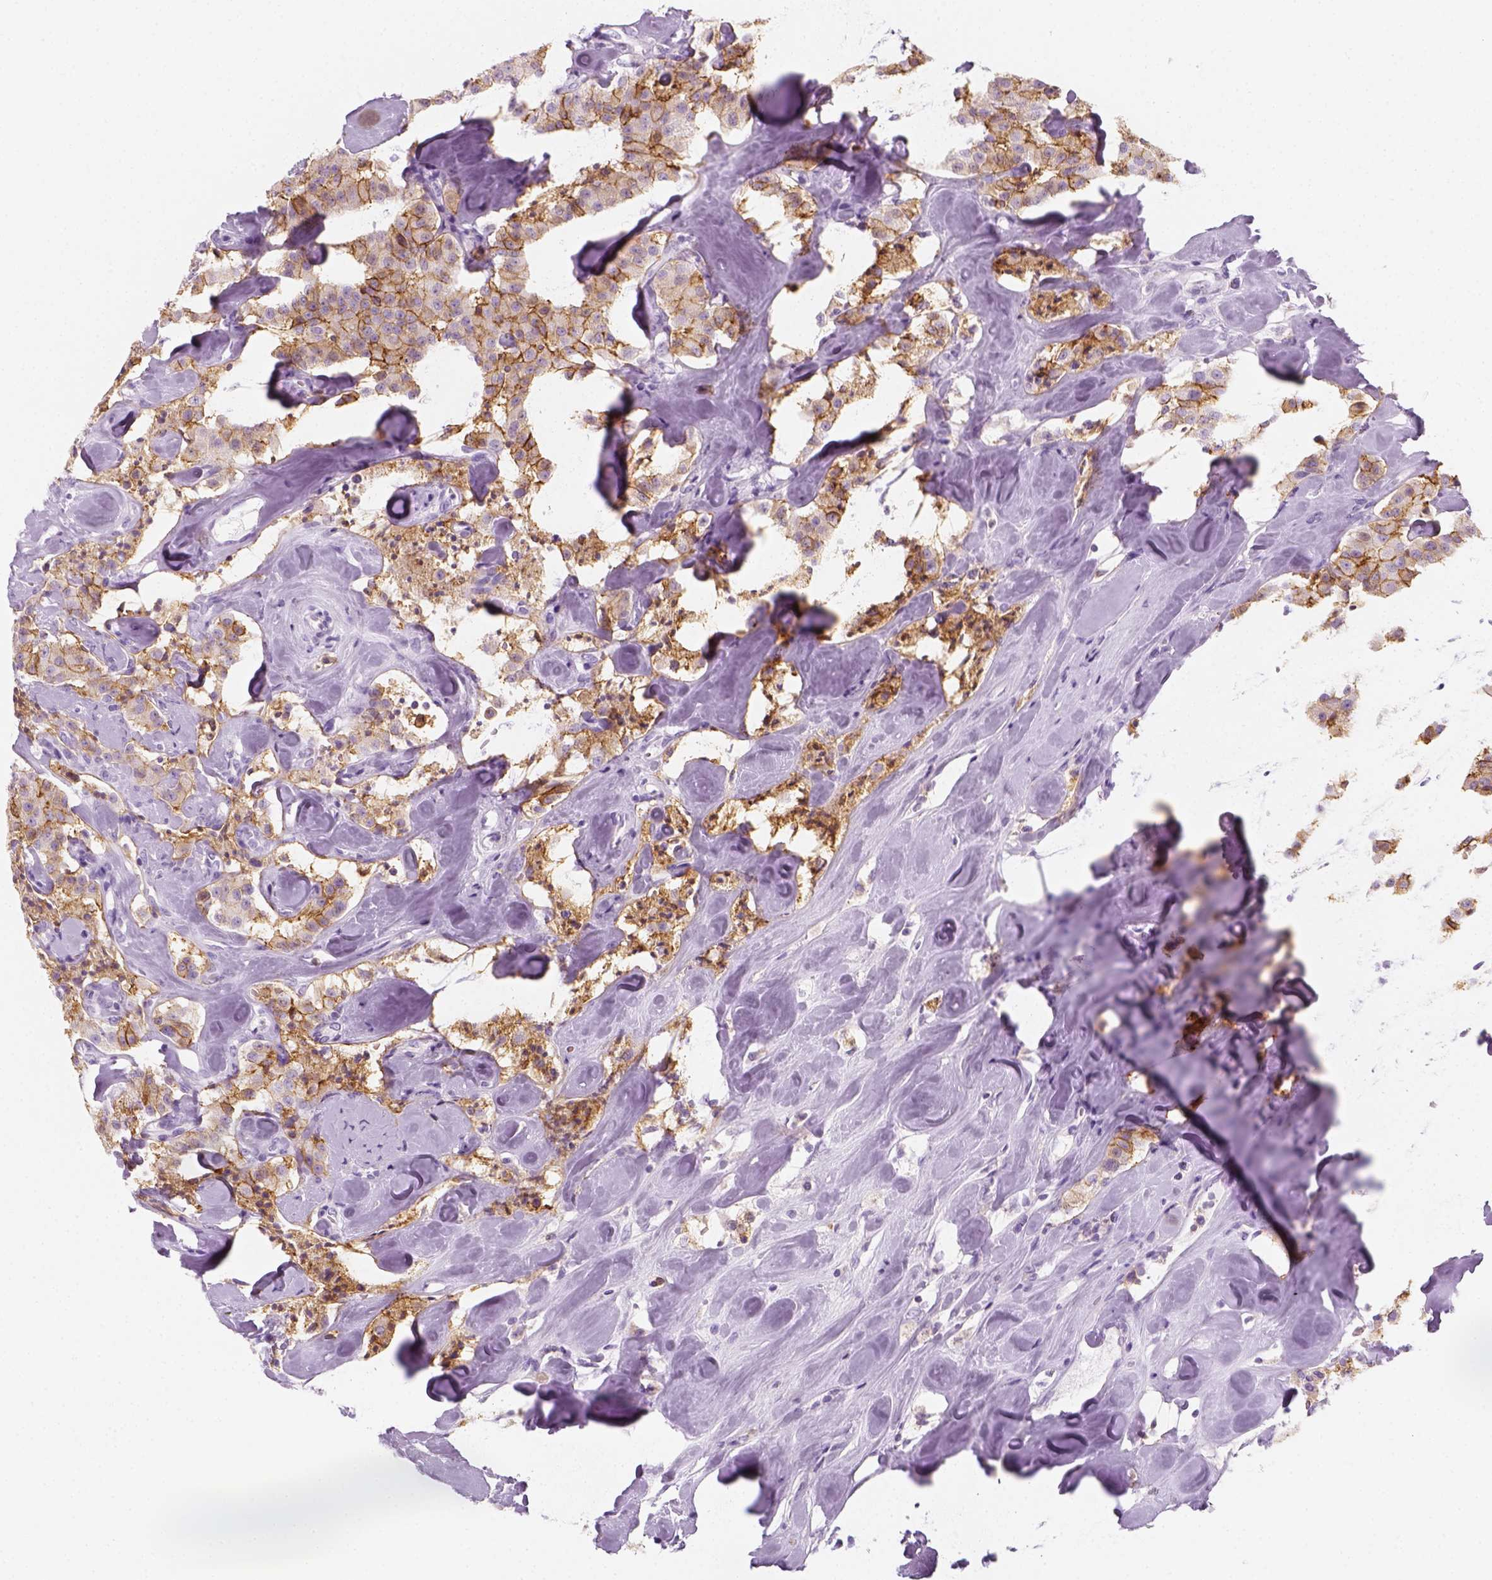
{"staining": {"intensity": "moderate", "quantity": ">75%", "location": "cytoplasmic/membranous"}, "tissue": "carcinoid", "cell_type": "Tumor cells", "image_type": "cancer", "snomed": [{"axis": "morphology", "description": "Carcinoid, malignant, NOS"}, {"axis": "topography", "description": "Pancreas"}], "caption": "Human carcinoid stained with a brown dye displays moderate cytoplasmic/membranous positive positivity in about >75% of tumor cells.", "gene": "AQP3", "patient": {"sex": "male", "age": 41}}